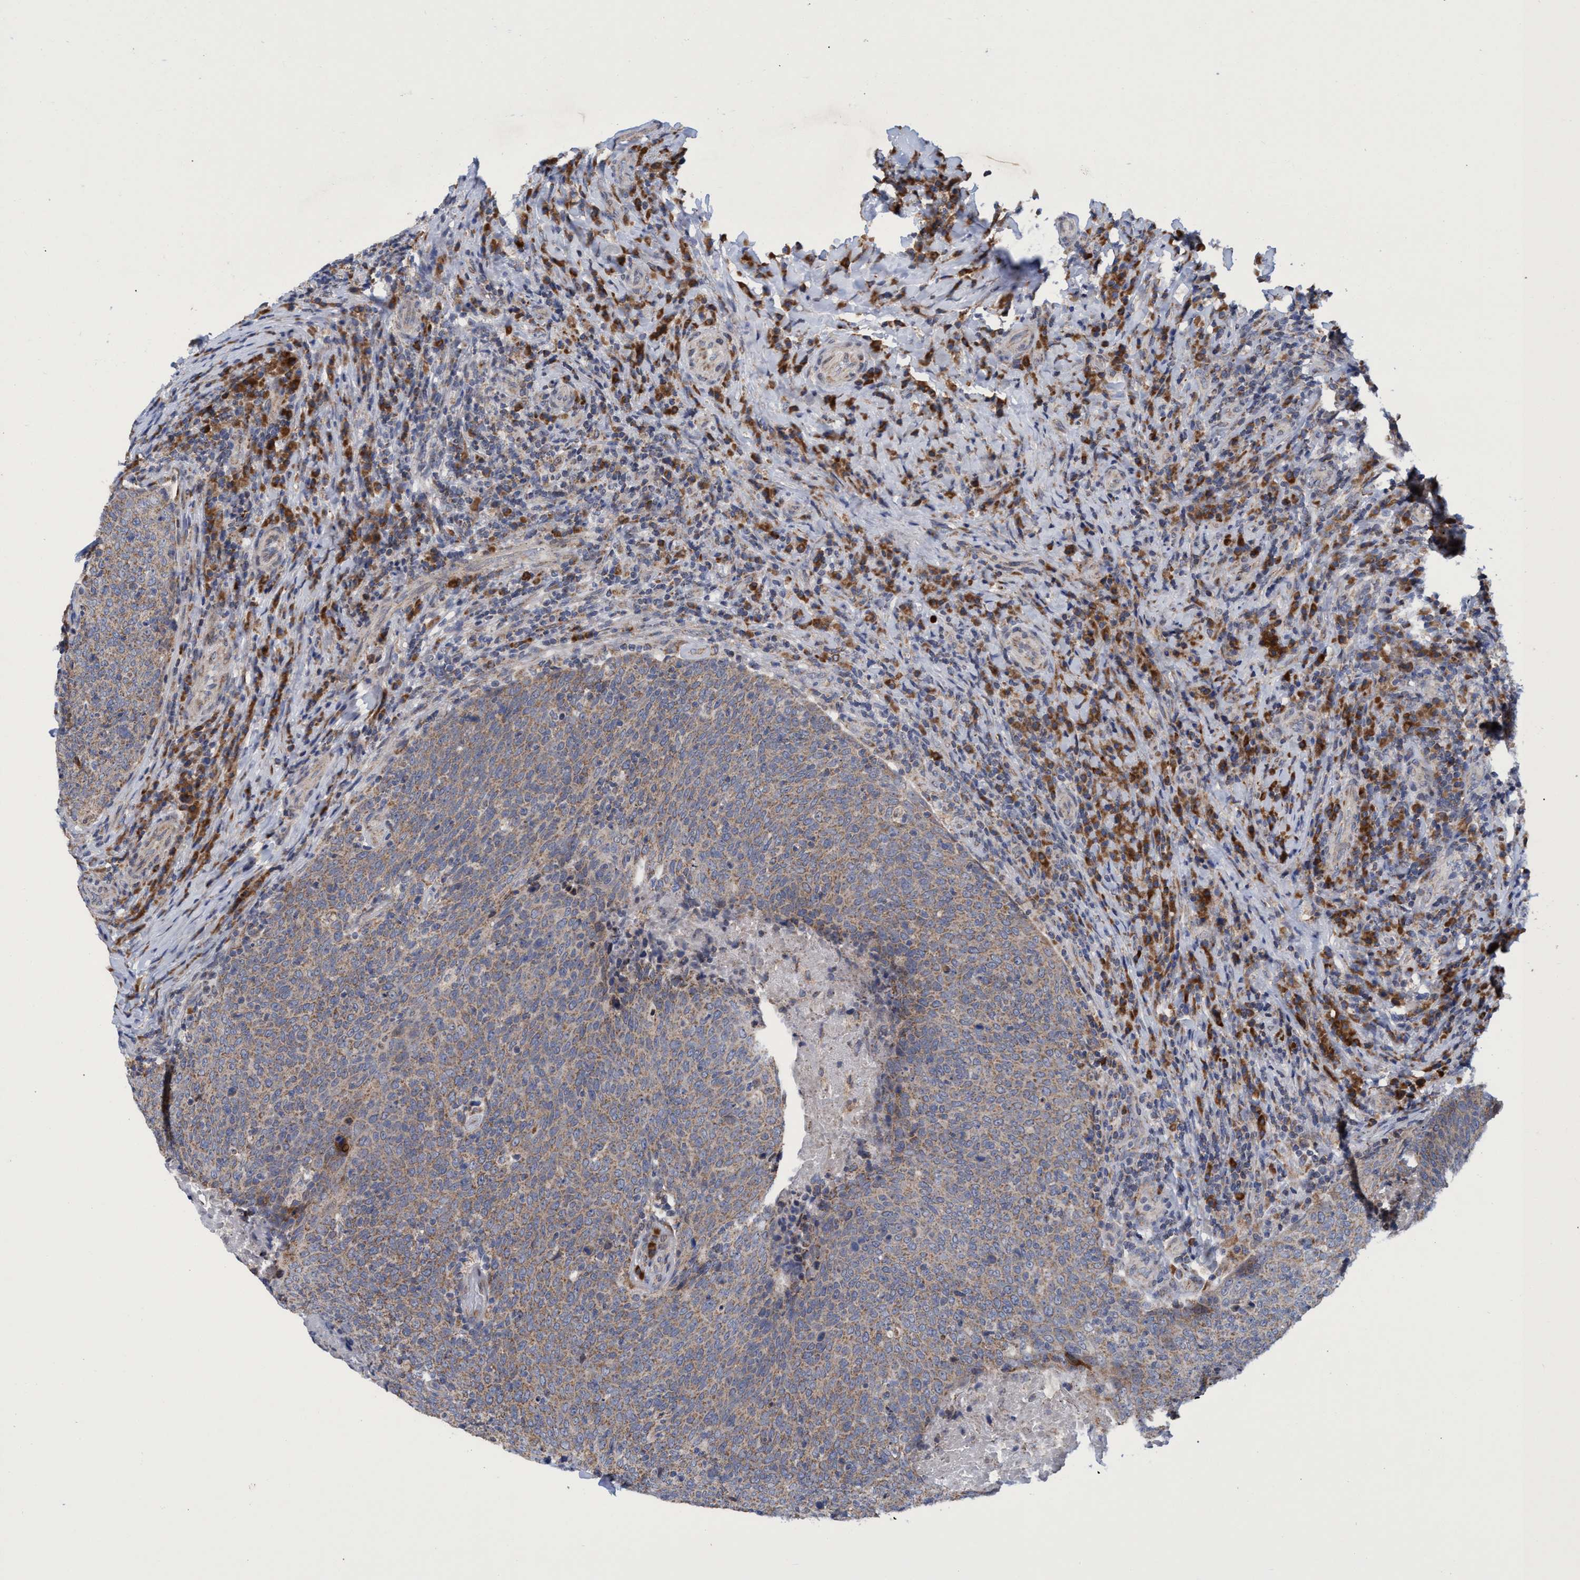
{"staining": {"intensity": "weak", "quantity": ">75%", "location": "cytoplasmic/membranous"}, "tissue": "head and neck cancer", "cell_type": "Tumor cells", "image_type": "cancer", "snomed": [{"axis": "morphology", "description": "Squamous cell carcinoma, NOS"}, {"axis": "morphology", "description": "Squamous cell carcinoma, metastatic, NOS"}, {"axis": "topography", "description": "Lymph node"}, {"axis": "topography", "description": "Head-Neck"}], "caption": "Head and neck metastatic squamous cell carcinoma was stained to show a protein in brown. There is low levels of weak cytoplasmic/membranous staining in about >75% of tumor cells.", "gene": "NAT16", "patient": {"sex": "male", "age": 62}}